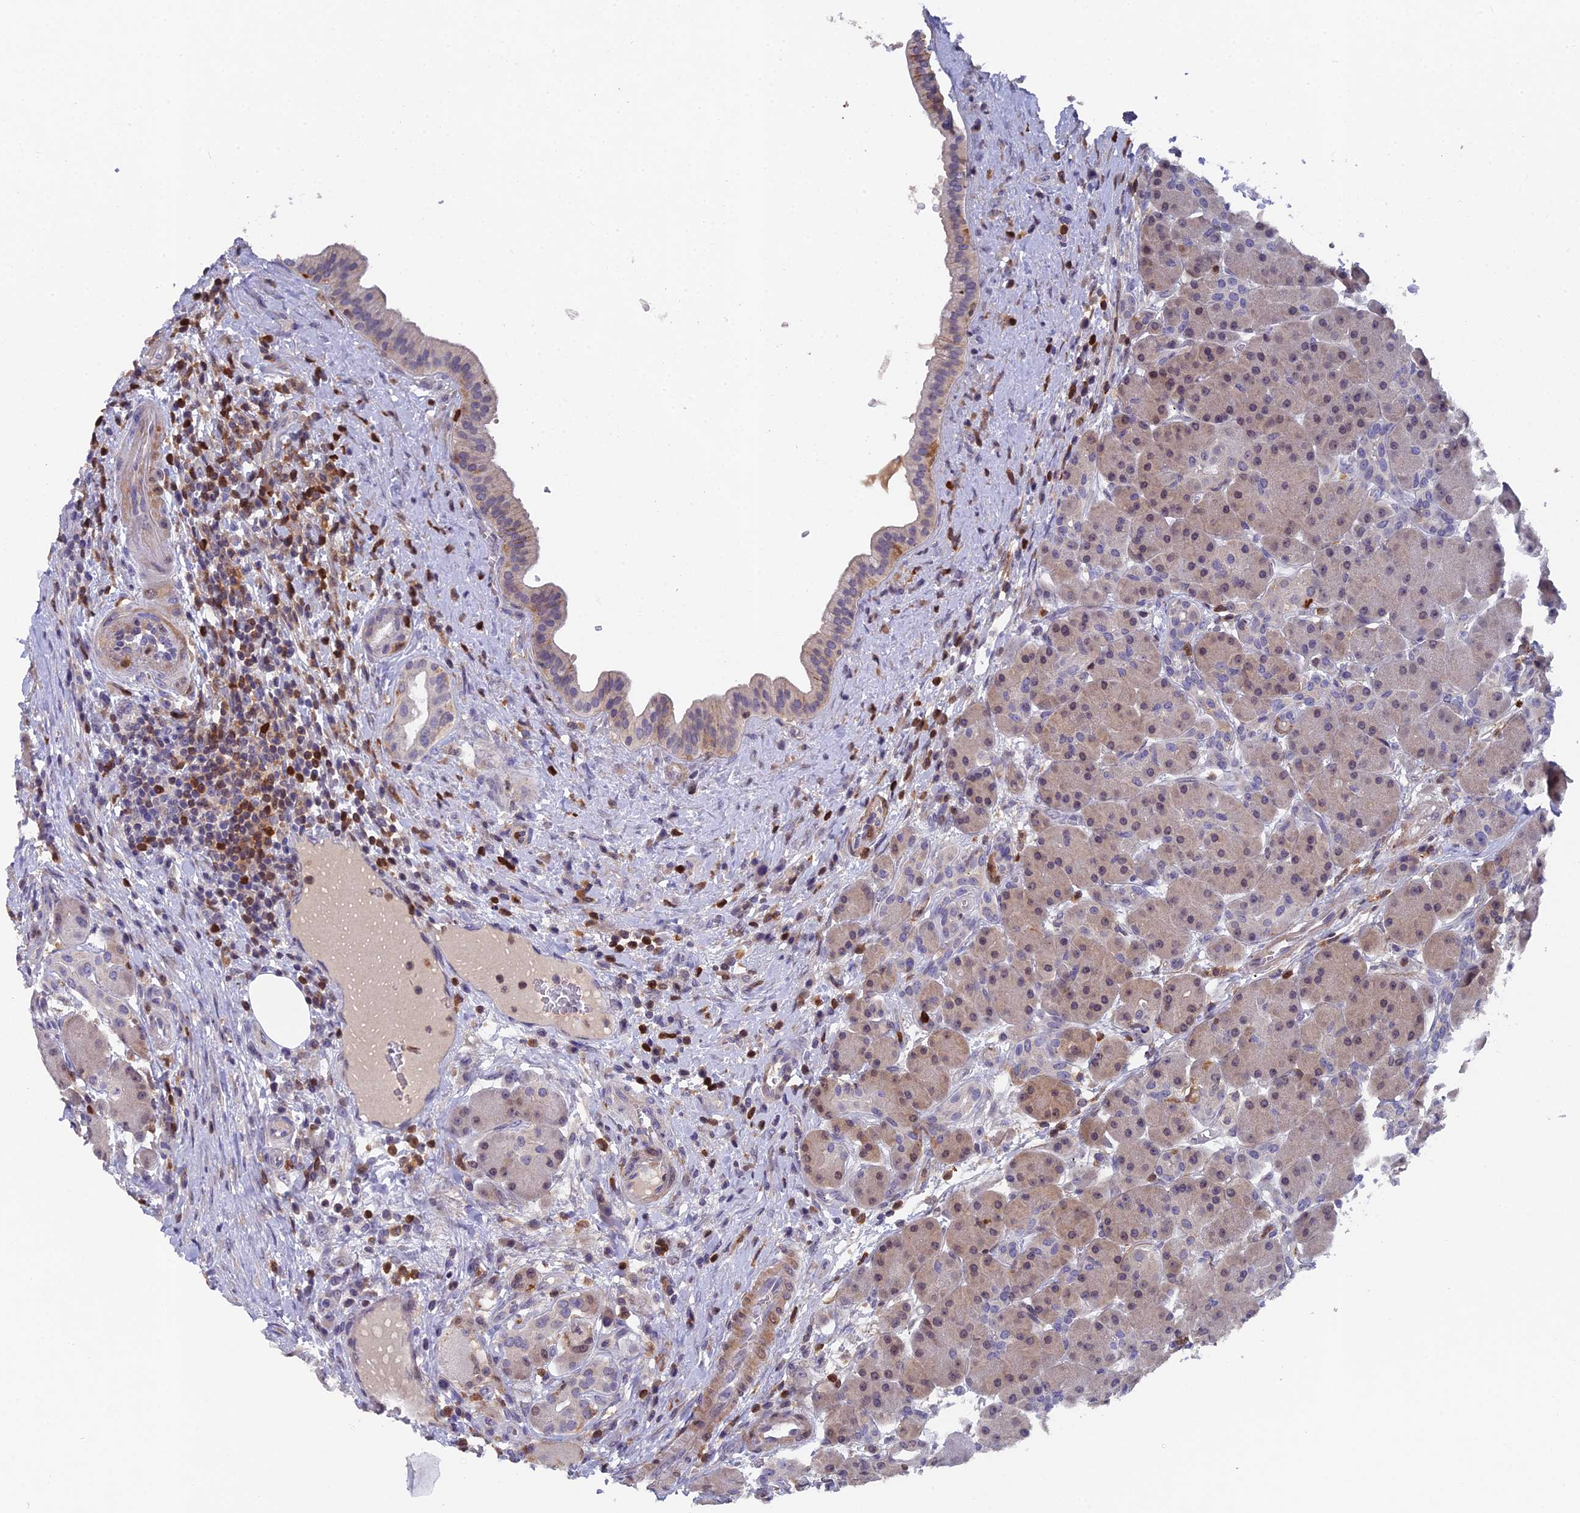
{"staining": {"intensity": "moderate", "quantity": "25%-75%", "location": "cytoplasmic/membranous,nuclear"}, "tissue": "pancreas", "cell_type": "Exocrine glandular cells", "image_type": "normal", "snomed": [{"axis": "morphology", "description": "Normal tissue, NOS"}, {"axis": "topography", "description": "Pancreas"}], "caption": "Immunohistochemistry (IHC) staining of benign pancreas, which shows medium levels of moderate cytoplasmic/membranous,nuclear staining in about 25%-75% of exocrine glandular cells indicating moderate cytoplasmic/membranous,nuclear protein positivity. The staining was performed using DAB (3,3'-diaminobenzidine) (brown) for protein detection and nuclei were counterstained in hematoxylin (blue).", "gene": "GALK2", "patient": {"sex": "male", "age": 63}}